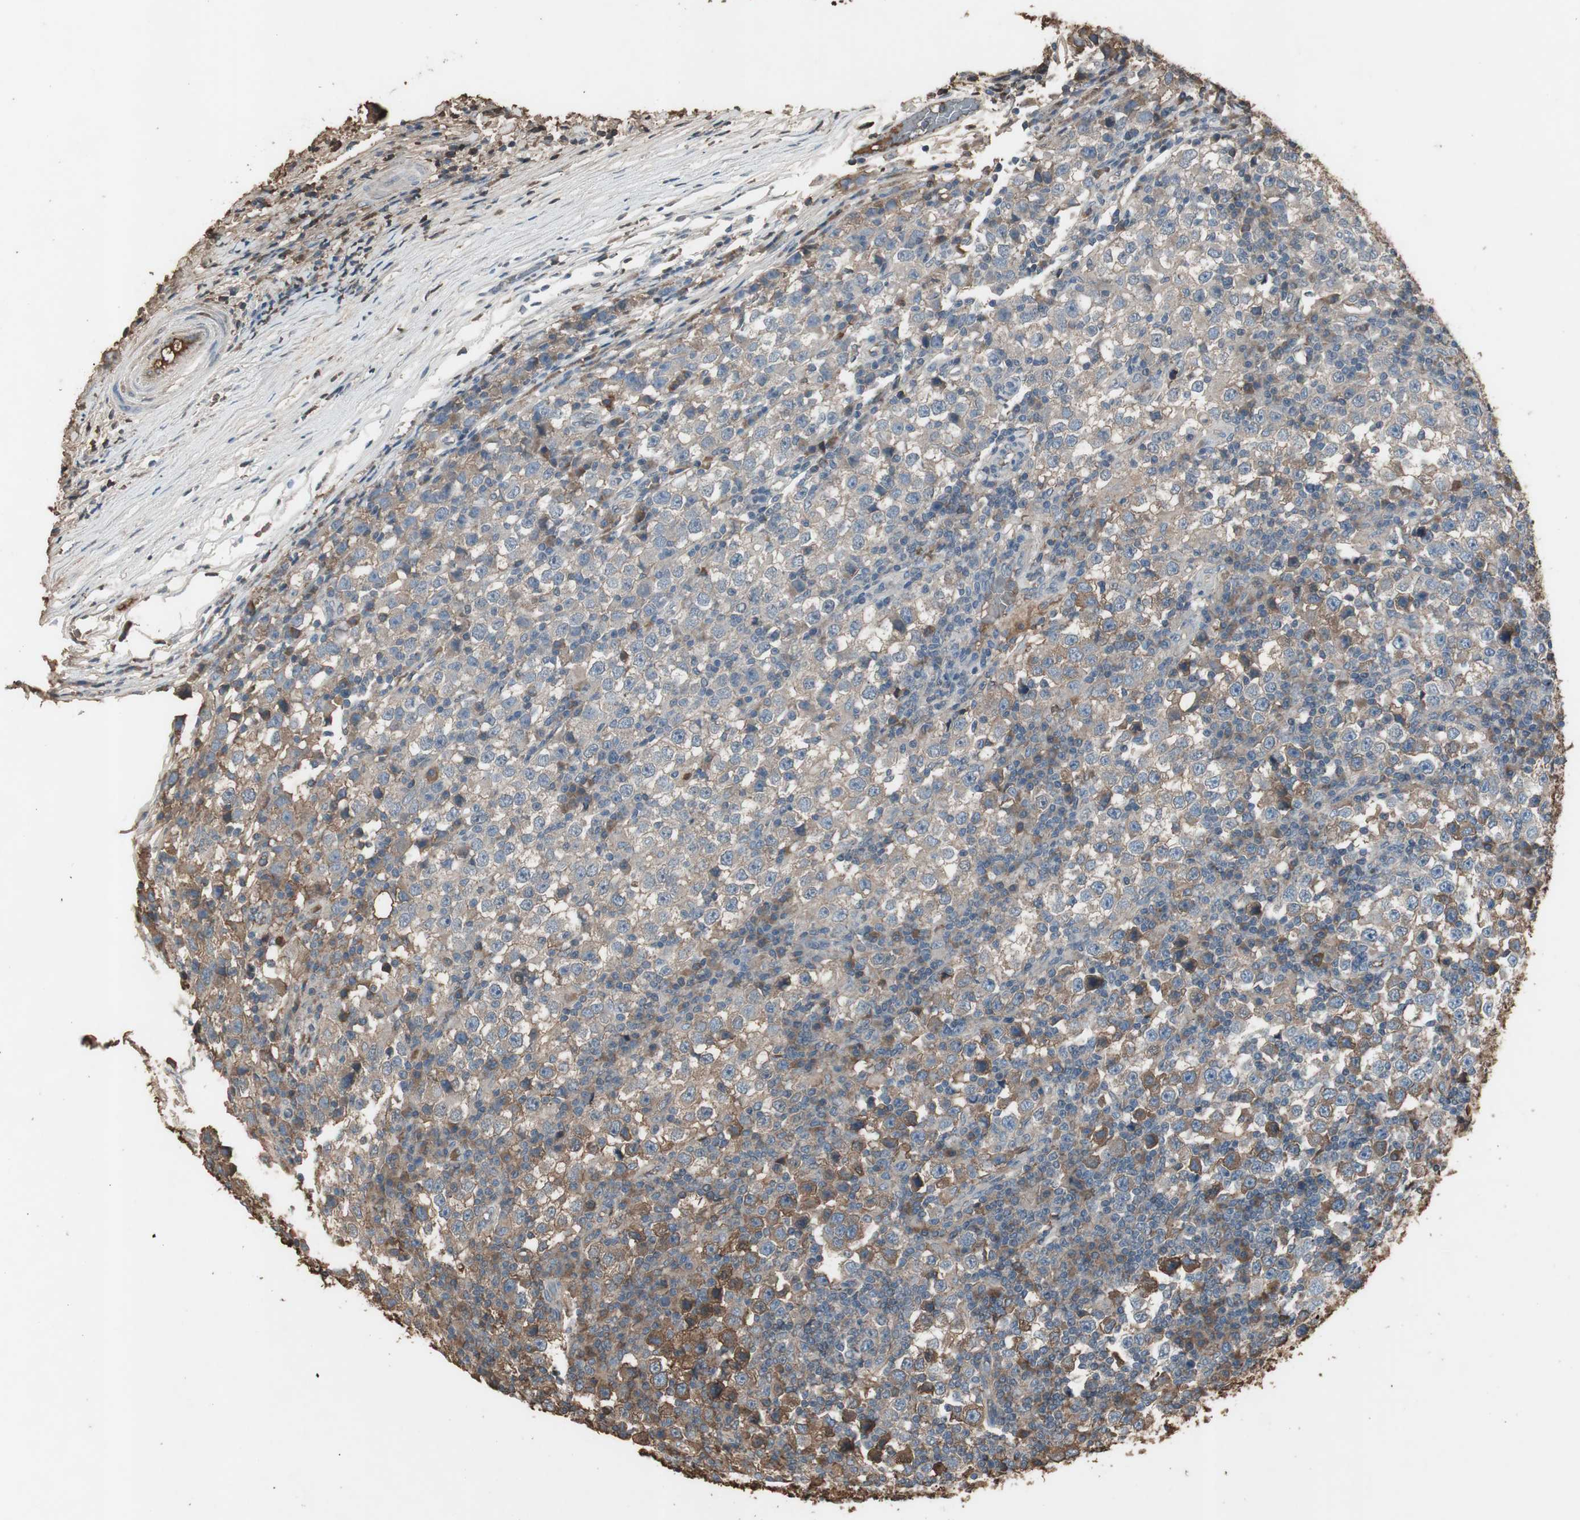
{"staining": {"intensity": "weak", "quantity": "25%-75%", "location": "cytoplasmic/membranous"}, "tissue": "testis cancer", "cell_type": "Tumor cells", "image_type": "cancer", "snomed": [{"axis": "morphology", "description": "Seminoma, NOS"}, {"axis": "topography", "description": "Testis"}], "caption": "IHC histopathology image of human testis cancer stained for a protein (brown), which demonstrates low levels of weak cytoplasmic/membranous positivity in approximately 25%-75% of tumor cells.", "gene": "MMP14", "patient": {"sex": "male", "age": 65}}